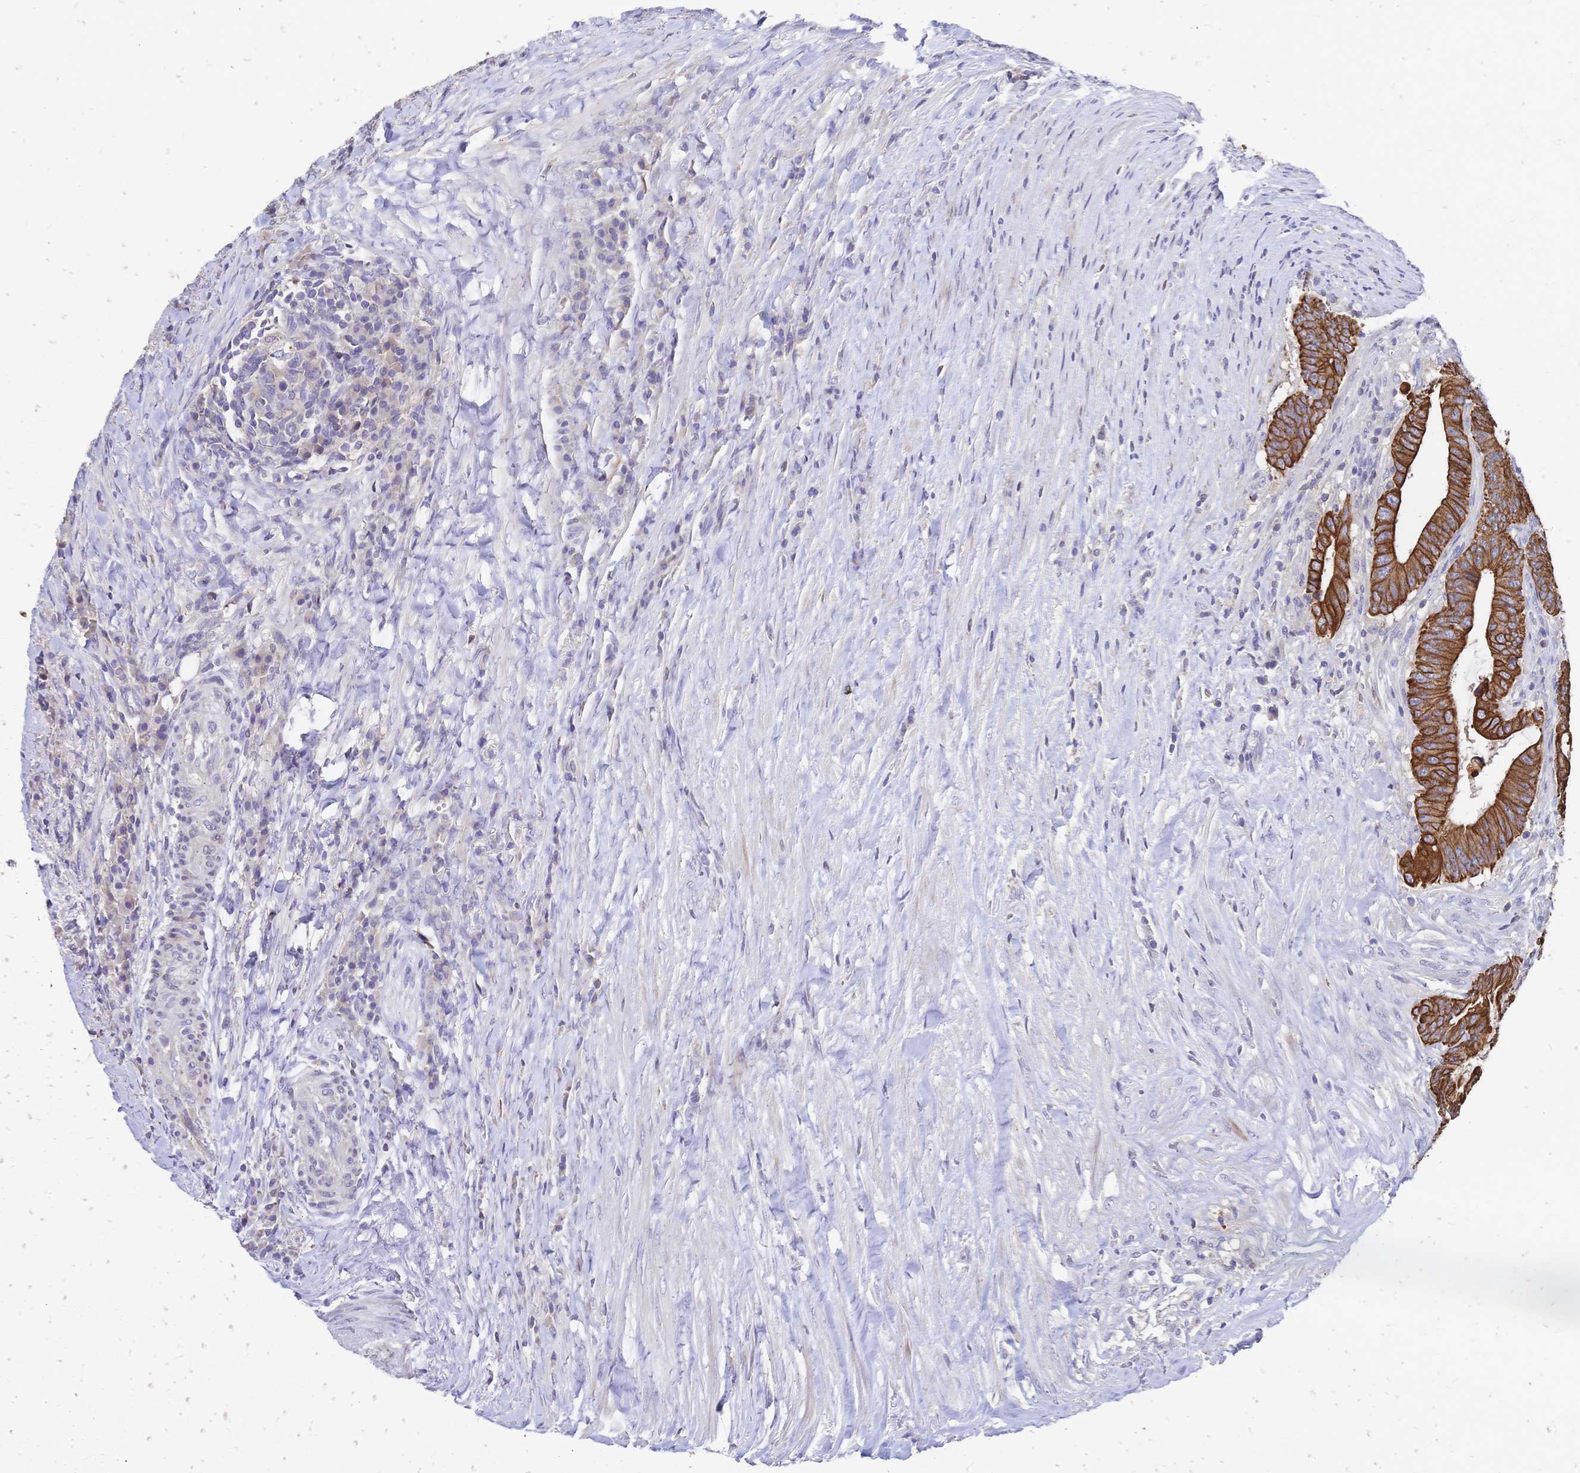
{"staining": {"intensity": "strong", "quantity": ">75%", "location": "cytoplasmic/membranous"}, "tissue": "colorectal cancer", "cell_type": "Tumor cells", "image_type": "cancer", "snomed": [{"axis": "morphology", "description": "Adenocarcinoma, NOS"}, {"axis": "topography", "description": "Colon"}], "caption": "Protein expression analysis of human colorectal cancer (adenocarcinoma) reveals strong cytoplasmic/membranous positivity in about >75% of tumor cells.", "gene": "DTNB", "patient": {"sex": "female", "age": 43}}